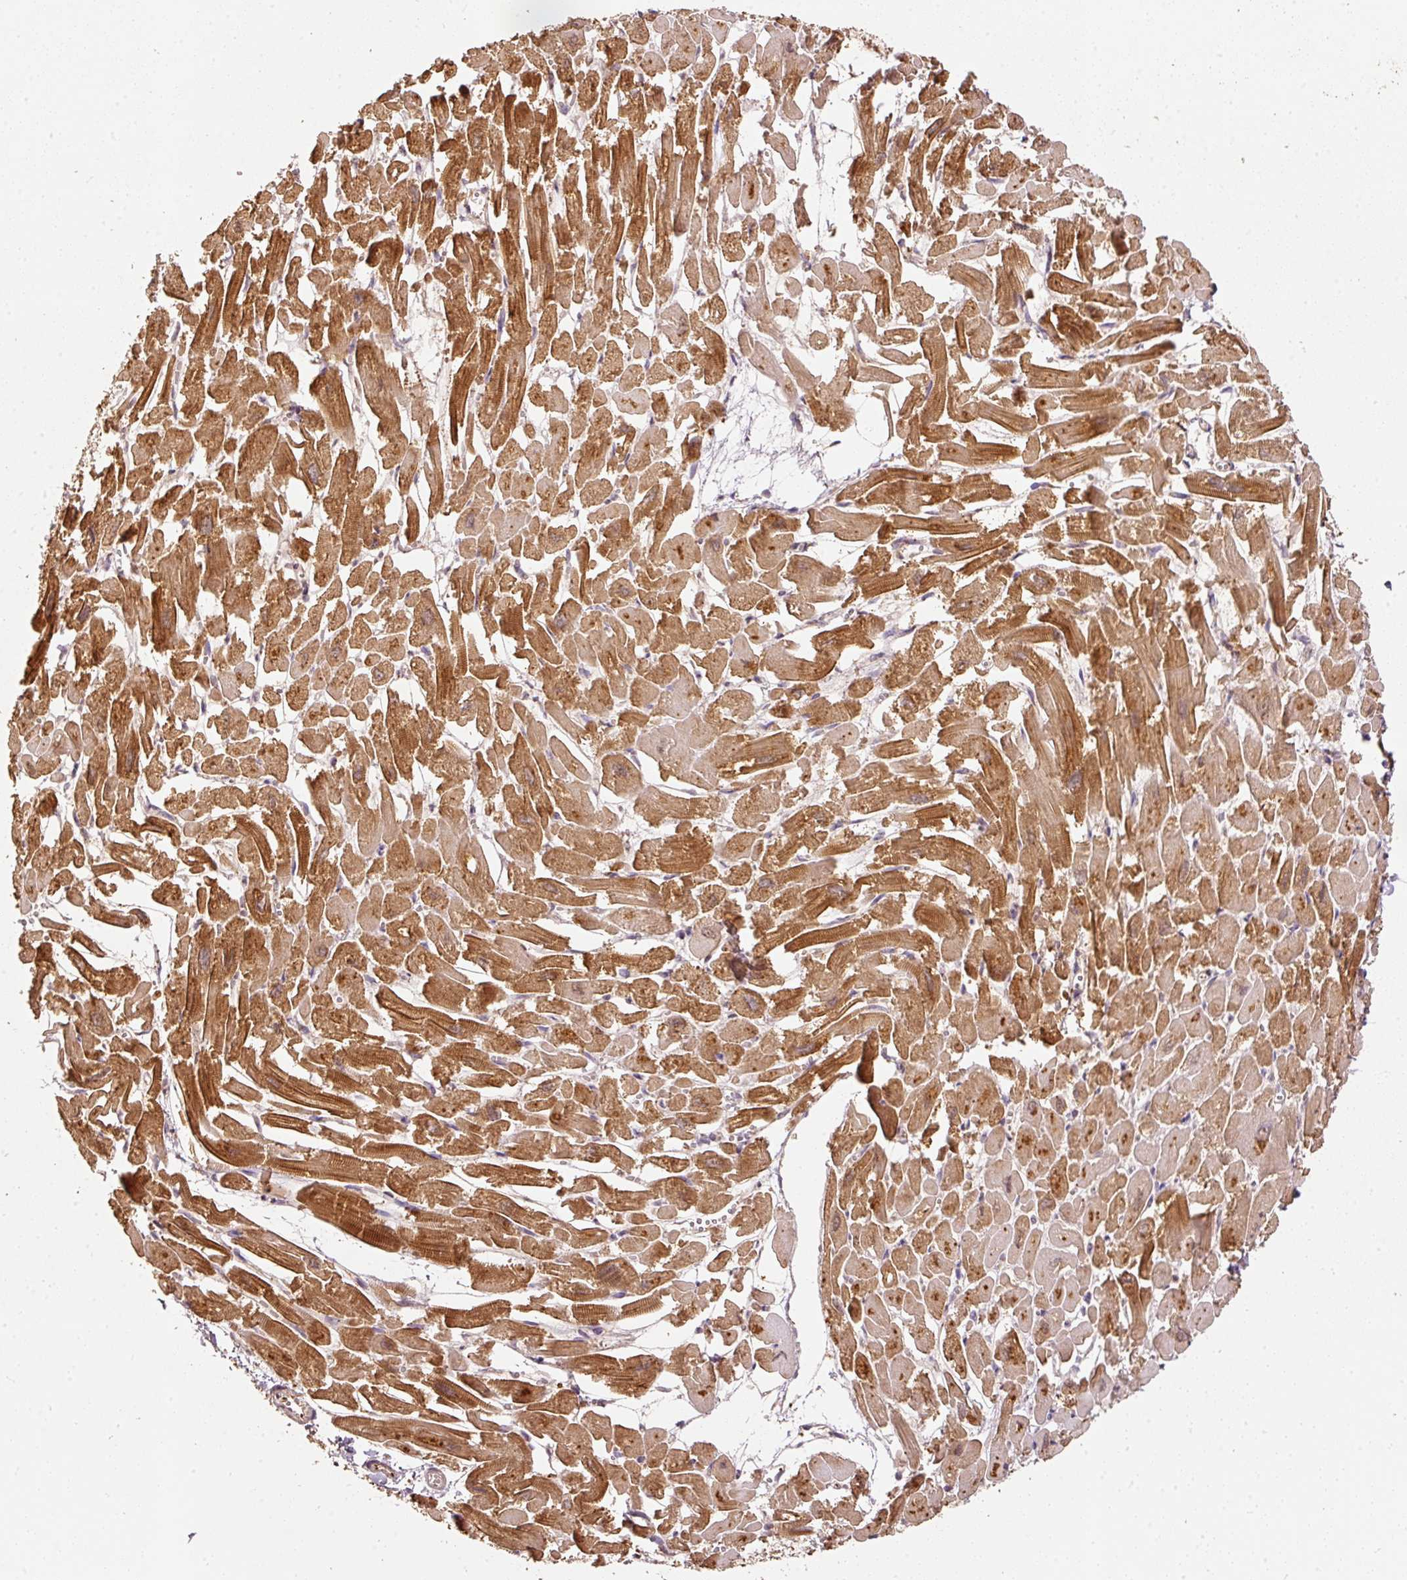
{"staining": {"intensity": "moderate", "quantity": ">75%", "location": "cytoplasmic/membranous"}, "tissue": "heart muscle", "cell_type": "Cardiomyocytes", "image_type": "normal", "snomed": [{"axis": "morphology", "description": "Normal tissue, NOS"}, {"axis": "topography", "description": "Heart"}], "caption": "Cardiomyocytes demonstrate medium levels of moderate cytoplasmic/membranous expression in approximately >75% of cells in benign heart muscle.", "gene": "FUT8", "patient": {"sex": "male", "age": 54}}